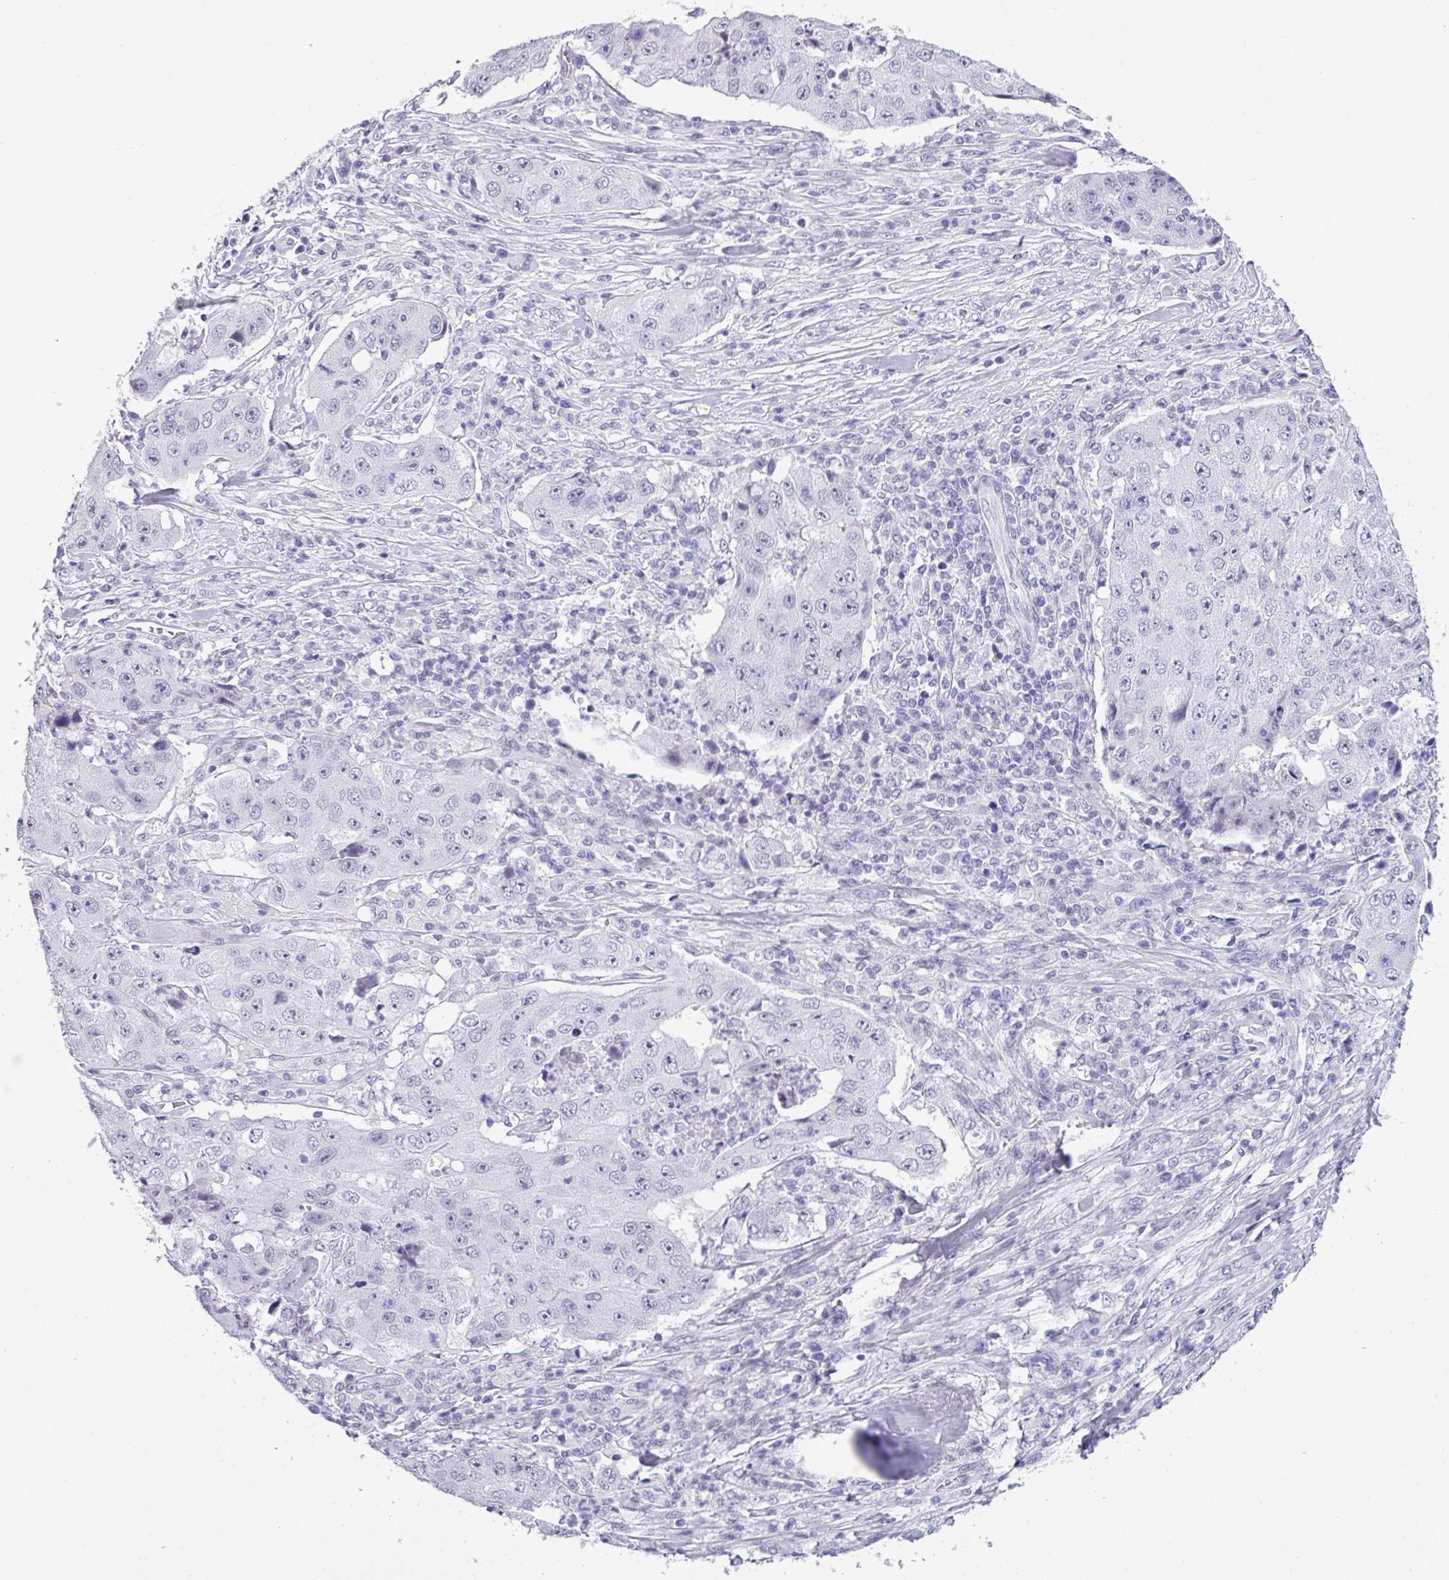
{"staining": {"intensity": "negative", "quantity": "none", "location": "none"}, "tissue": "lung cancer", "cell_type": "Tumor cells", "image_type": "cancer", "snomed": [{"axis": "morphology", "description": "Squamous cell carcinoma, NOS"}, {"axis": "topography", "description": "Lung"}], "caption": "Immunohistochemistry of human squamous cell carcinoma (lung) shows no staining in tumor cells.", "gene": "SRGAP1", "patient": {"sex": "male", "age": 64}}